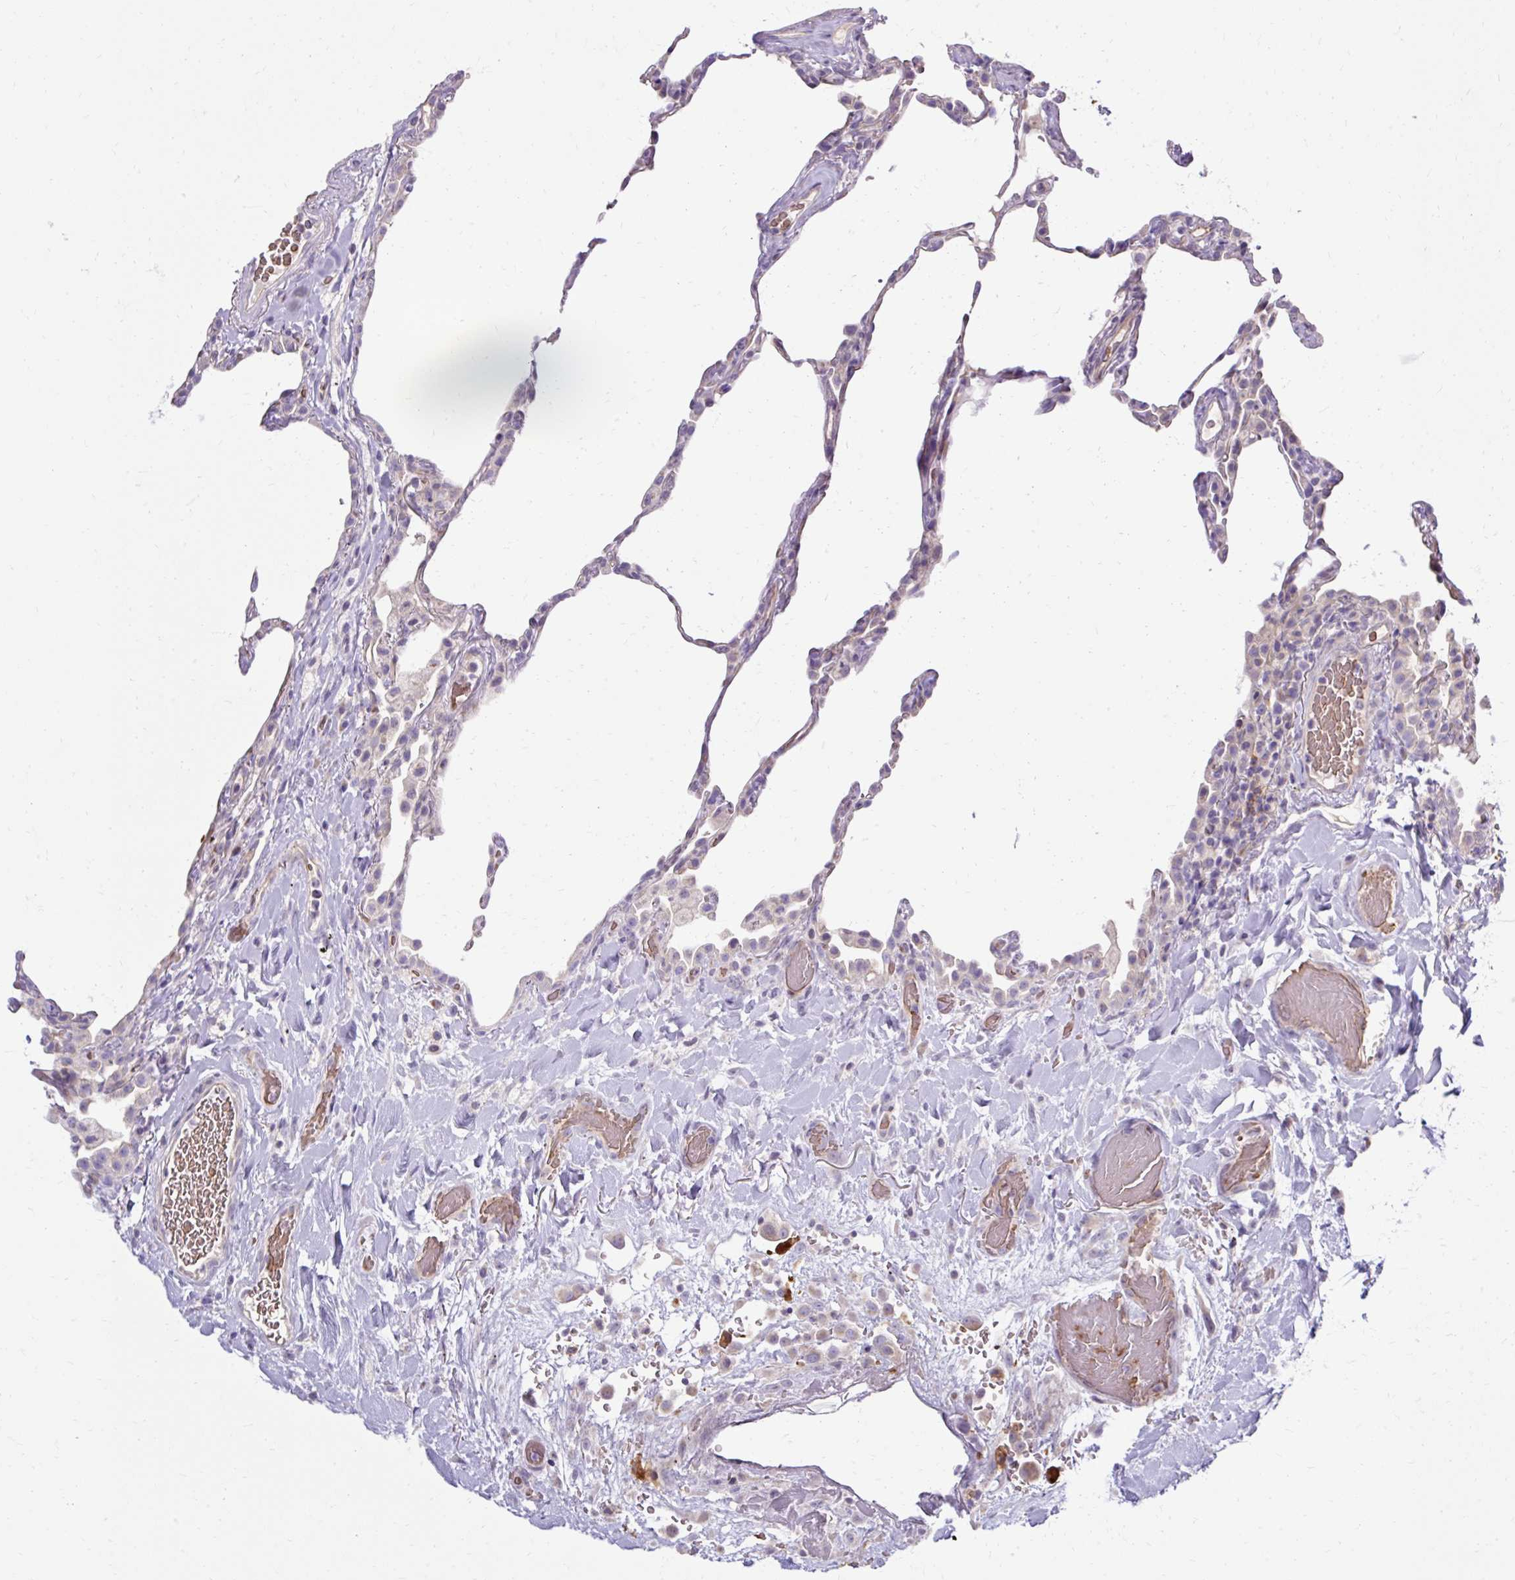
{"staining": {"intensity": "weak", "quantity": "25%-75%", "location": "cytoplasmic/membranous"}, "tissue": "lung", "cell_type": "Alveolar cells", "image_type": "normal", "snomed": [{"axis": "morphology", "description": "Normal tissue, NOS"}, {"axis": "topography", "description": "Lung"}], "caption": "Immunohistochemistry (IHC) (DAB) staining of unremarkable lung demonstrates weak cytoplasmic/membranous protein staining in about 25%-75% of alveolar cells.", "gene": "USHBP1", "patient": {"sex": "female", "age": 57}}